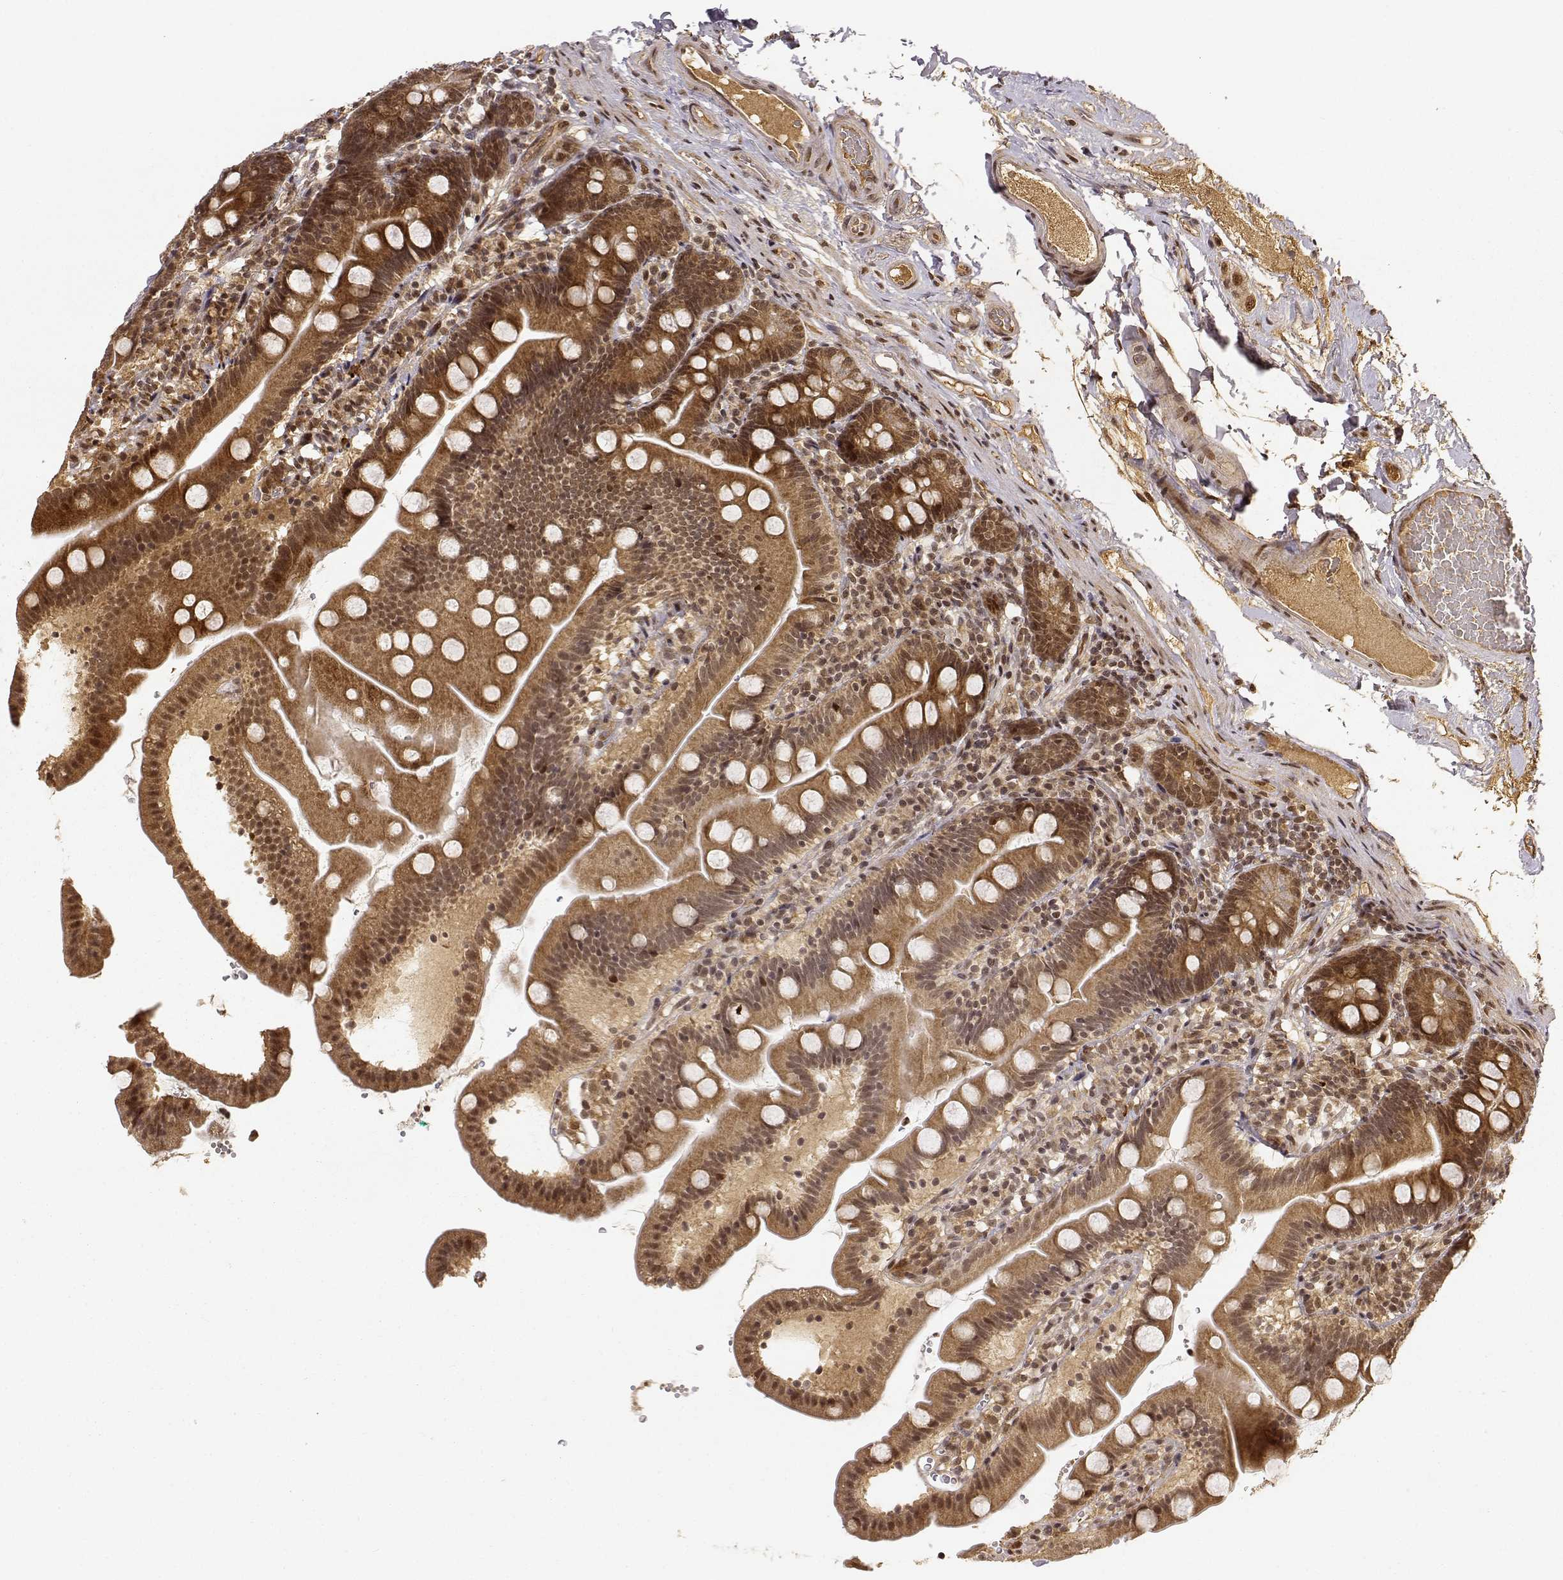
{"staining": {"intensity": "moderate", "quantity": ">75%", "location": "cytoplasmic/membranous,nuclear"}, "tissue": "duodenum", "cell_type": "Glandular cells", "image_type": "normal", "snomed": [{"axis": "morphology", "description": "Normal tissue, NOS"}, {"axis": "topography", "description": "Duodenum"}], "caption": "A medium amount of moderate cytoplasmic/membranous,nuclear expression is appreciated in about >75% of glandular cells in unremarkable duodenum. Using DAB (3,3'-diaminobenzidine) (brown) and hematoxylin (blue) stains, captured at high magnification using brightfield microscopy.", "gene": "MAEA", "patient": {"sex": "female", "age": 67}}